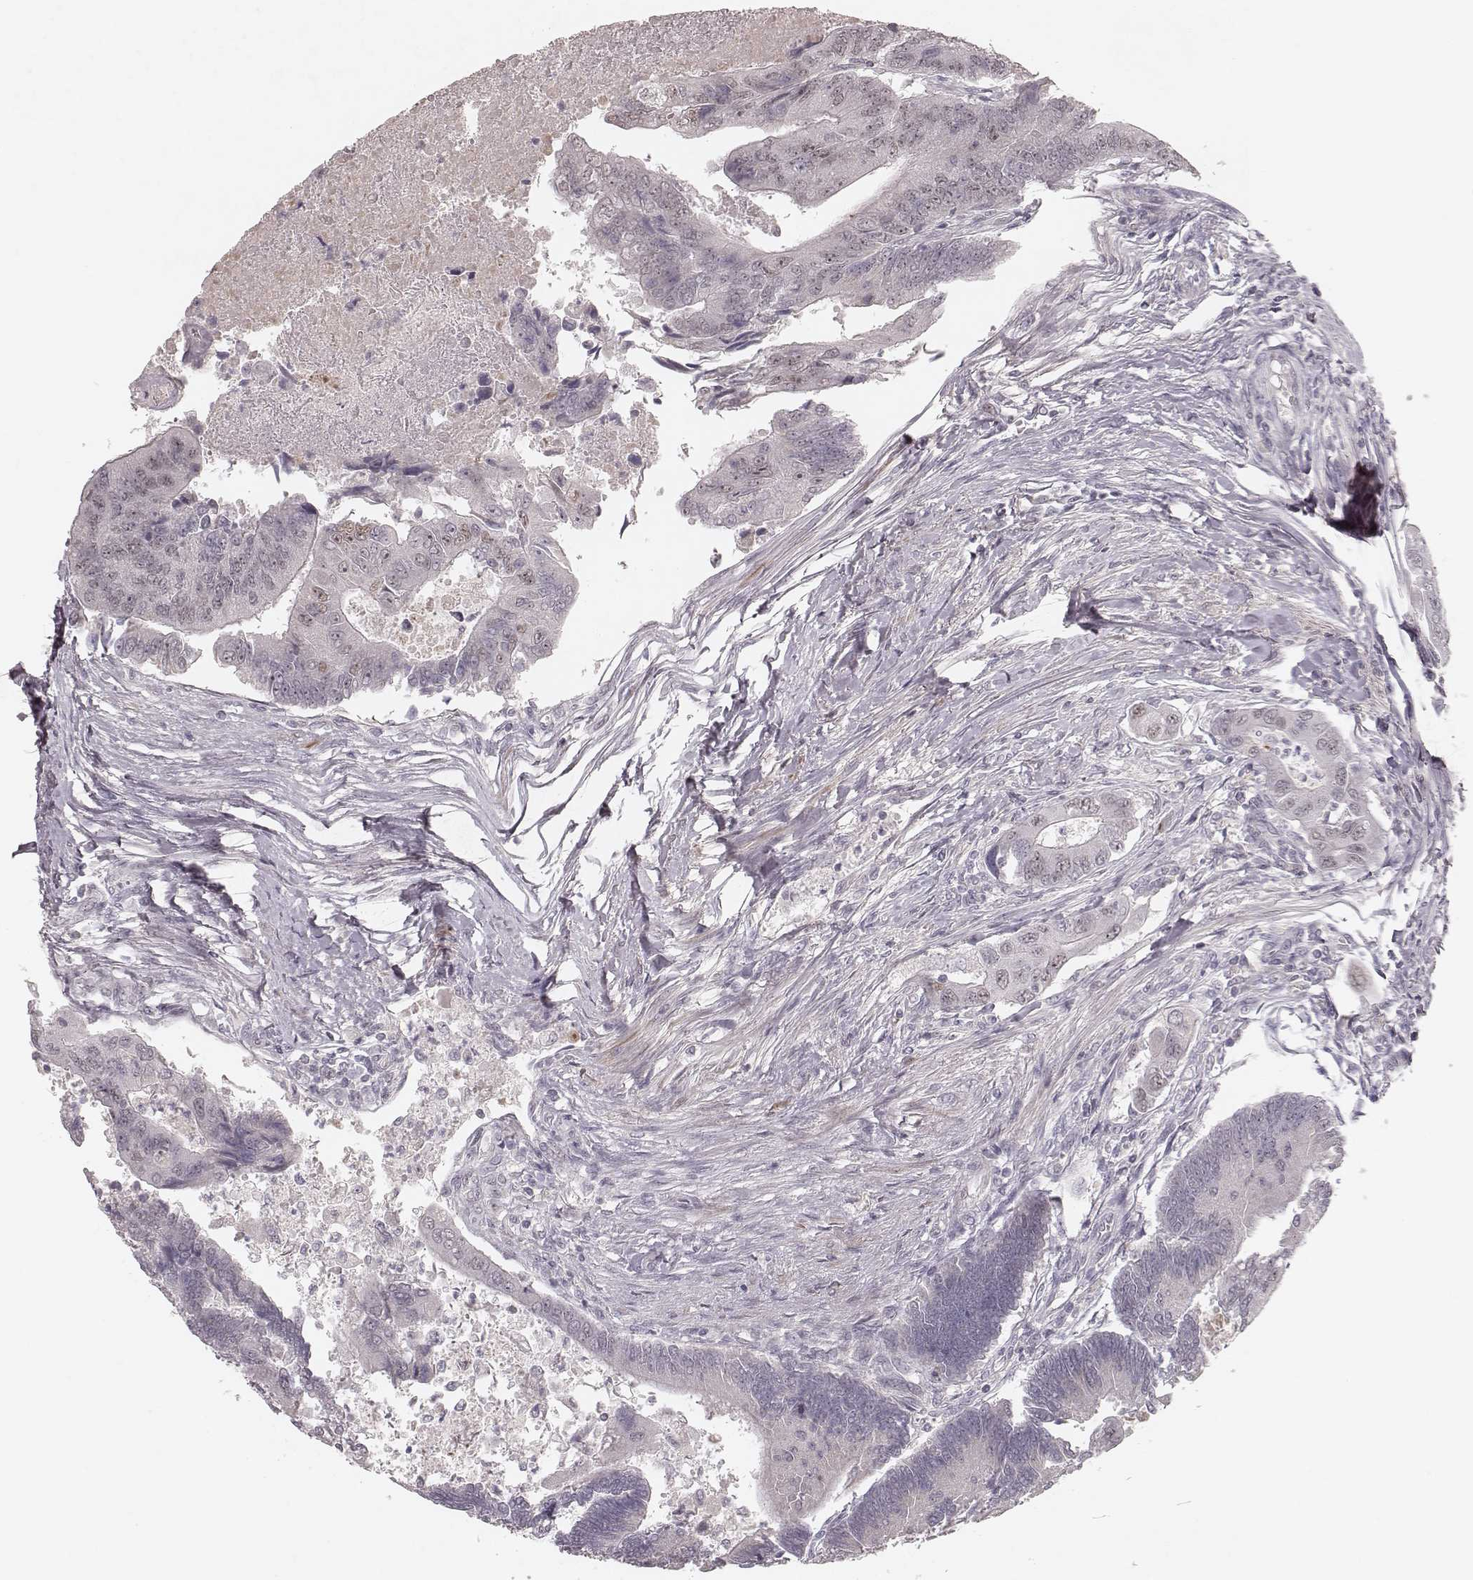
{"staining": {"intensity": "negative", "quantity": "none", "location": "none"}, "tissue": "colorectal cancer", "cell_type": "Tumor cells", "image_type": "cancer", "snomed": [{"axis": "morphology", "description": "Adenocarcinoma, NOS"}, {"axis": "topography", "description": "Colon"}], "caption": "The histopathology image reveals no staining of tumor cells in colorectal cancer (adenocarcinoma).", "gene": "FAM13B", "patient": {"sex": "female", "age": 67}}